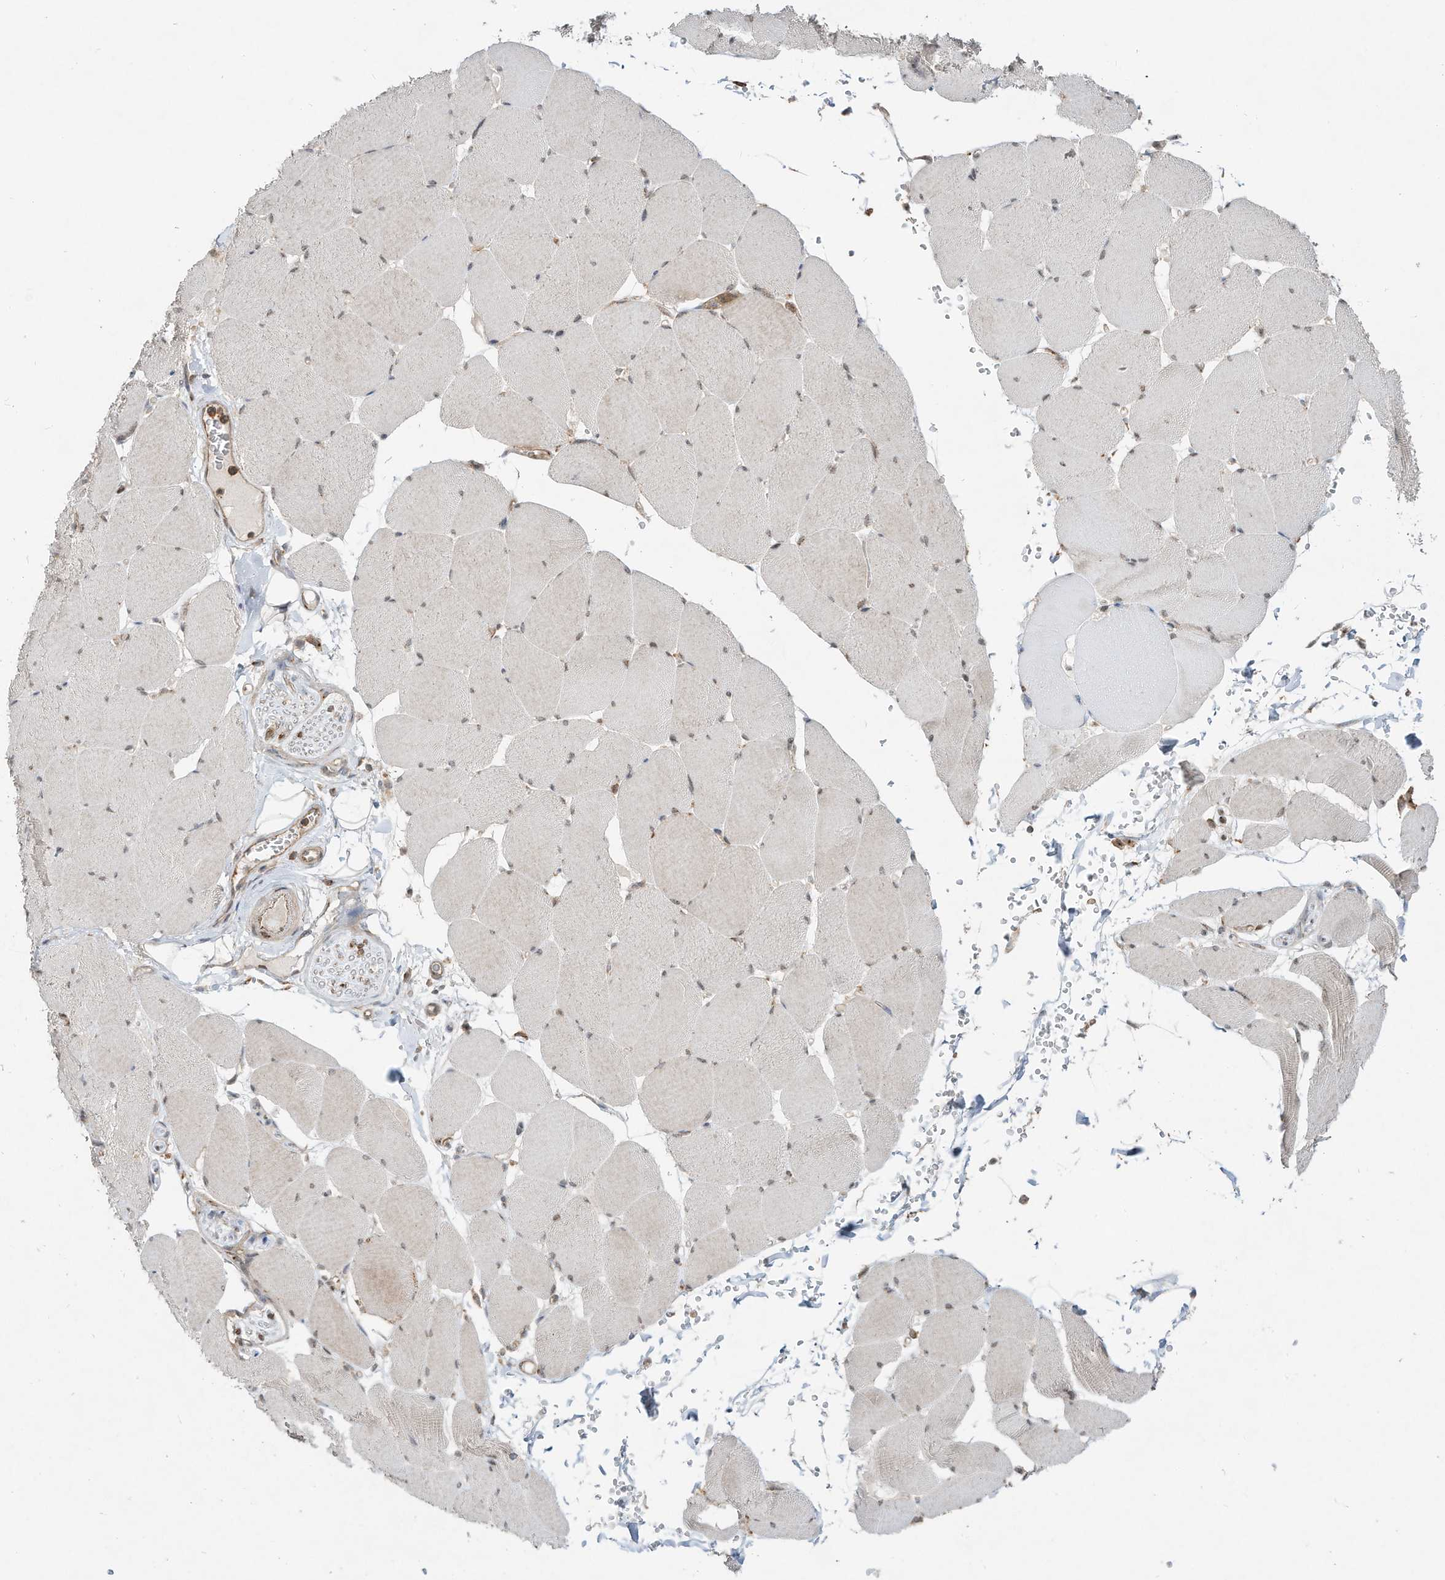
{"staining": {"intensity": "moderate", "quantity": "25%-75%", "location": "cytoplasmic/membranous,nuclear"}, "tissue": "skeletal muscle", "cell_type": "Myocytes", "image_type": "normal", "snomed": [{"axis": "morphology", "description": "Normal tissue, NOS"}, {"axis": "topography", "description": "Skeletal muscle"}, {"axis": "topography", "description": "Head-Neck"}], "caption": "Skeletal muscle stained for a protein displays moderate cytoplasmic/membranous,nuclear positivity in myocytes. The staining was performed using DAB to visualize the protein expression in brown, while the nuclei were stained in blue with hematoxylin (Magnification: 20x).", "gene": "CUX1", "patient": {"sex": "male", "age": 66}}